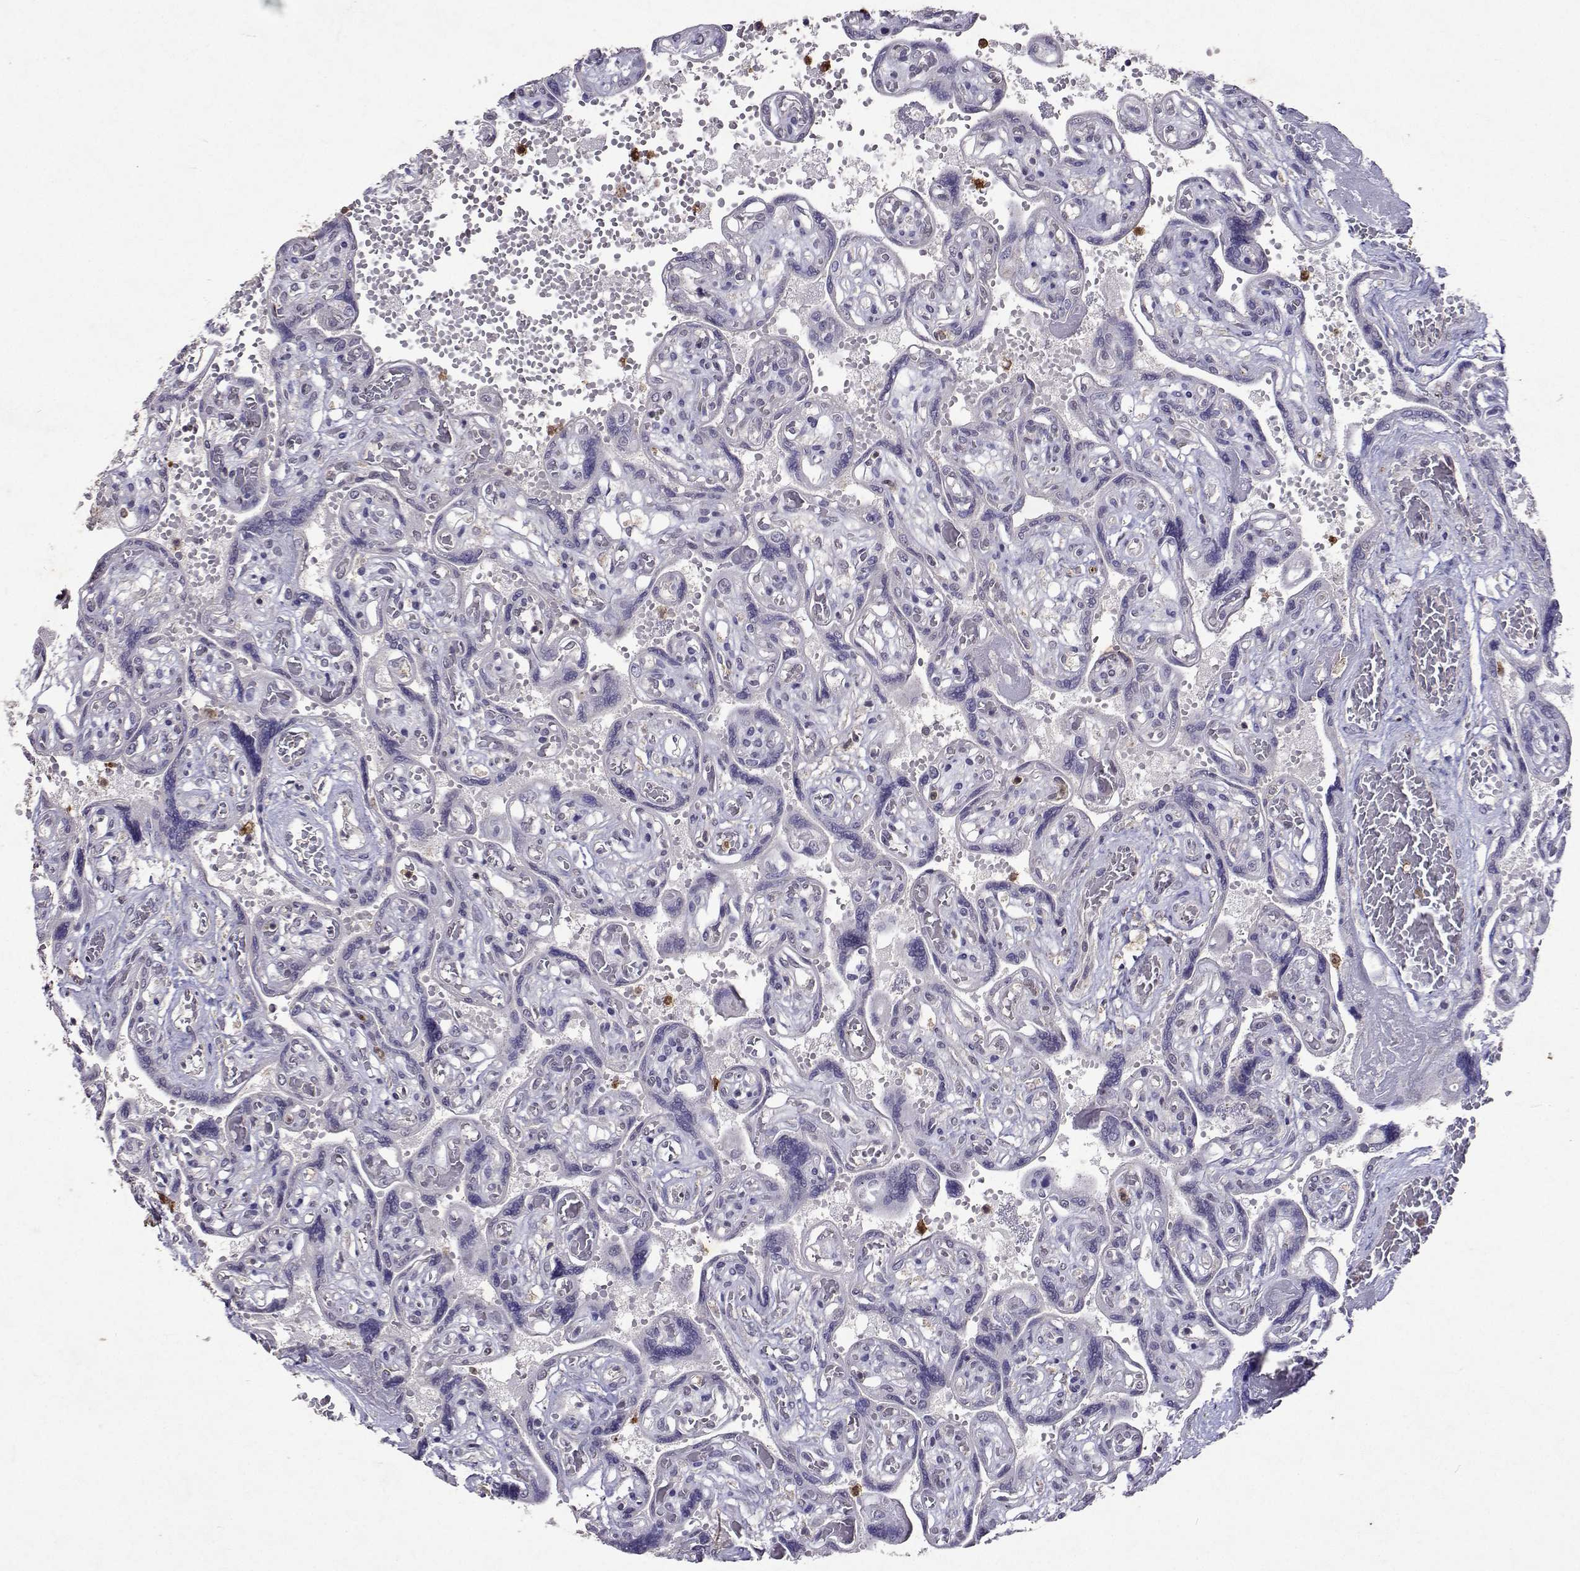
{"staining": {"intensity": "negative", "quantity": "none", "location": "none"}, "tissue": "placenta", "cell_type": "Decidual cells", "image_type": "normal", "snomed": [{"axis": "morphology", "description": "Normal tissue, NOS"}, {"axis": "topography", "description": "Placenta"}], "caption": "Benign placenta was stained to show a protein in brown. There is no significant expression in decidual cells. (DAB immunohistochemistry visualized using brightfield microscopy, high magnification).", "gene": "APAF1", "patient": {"sex": "female", "age": 32}}